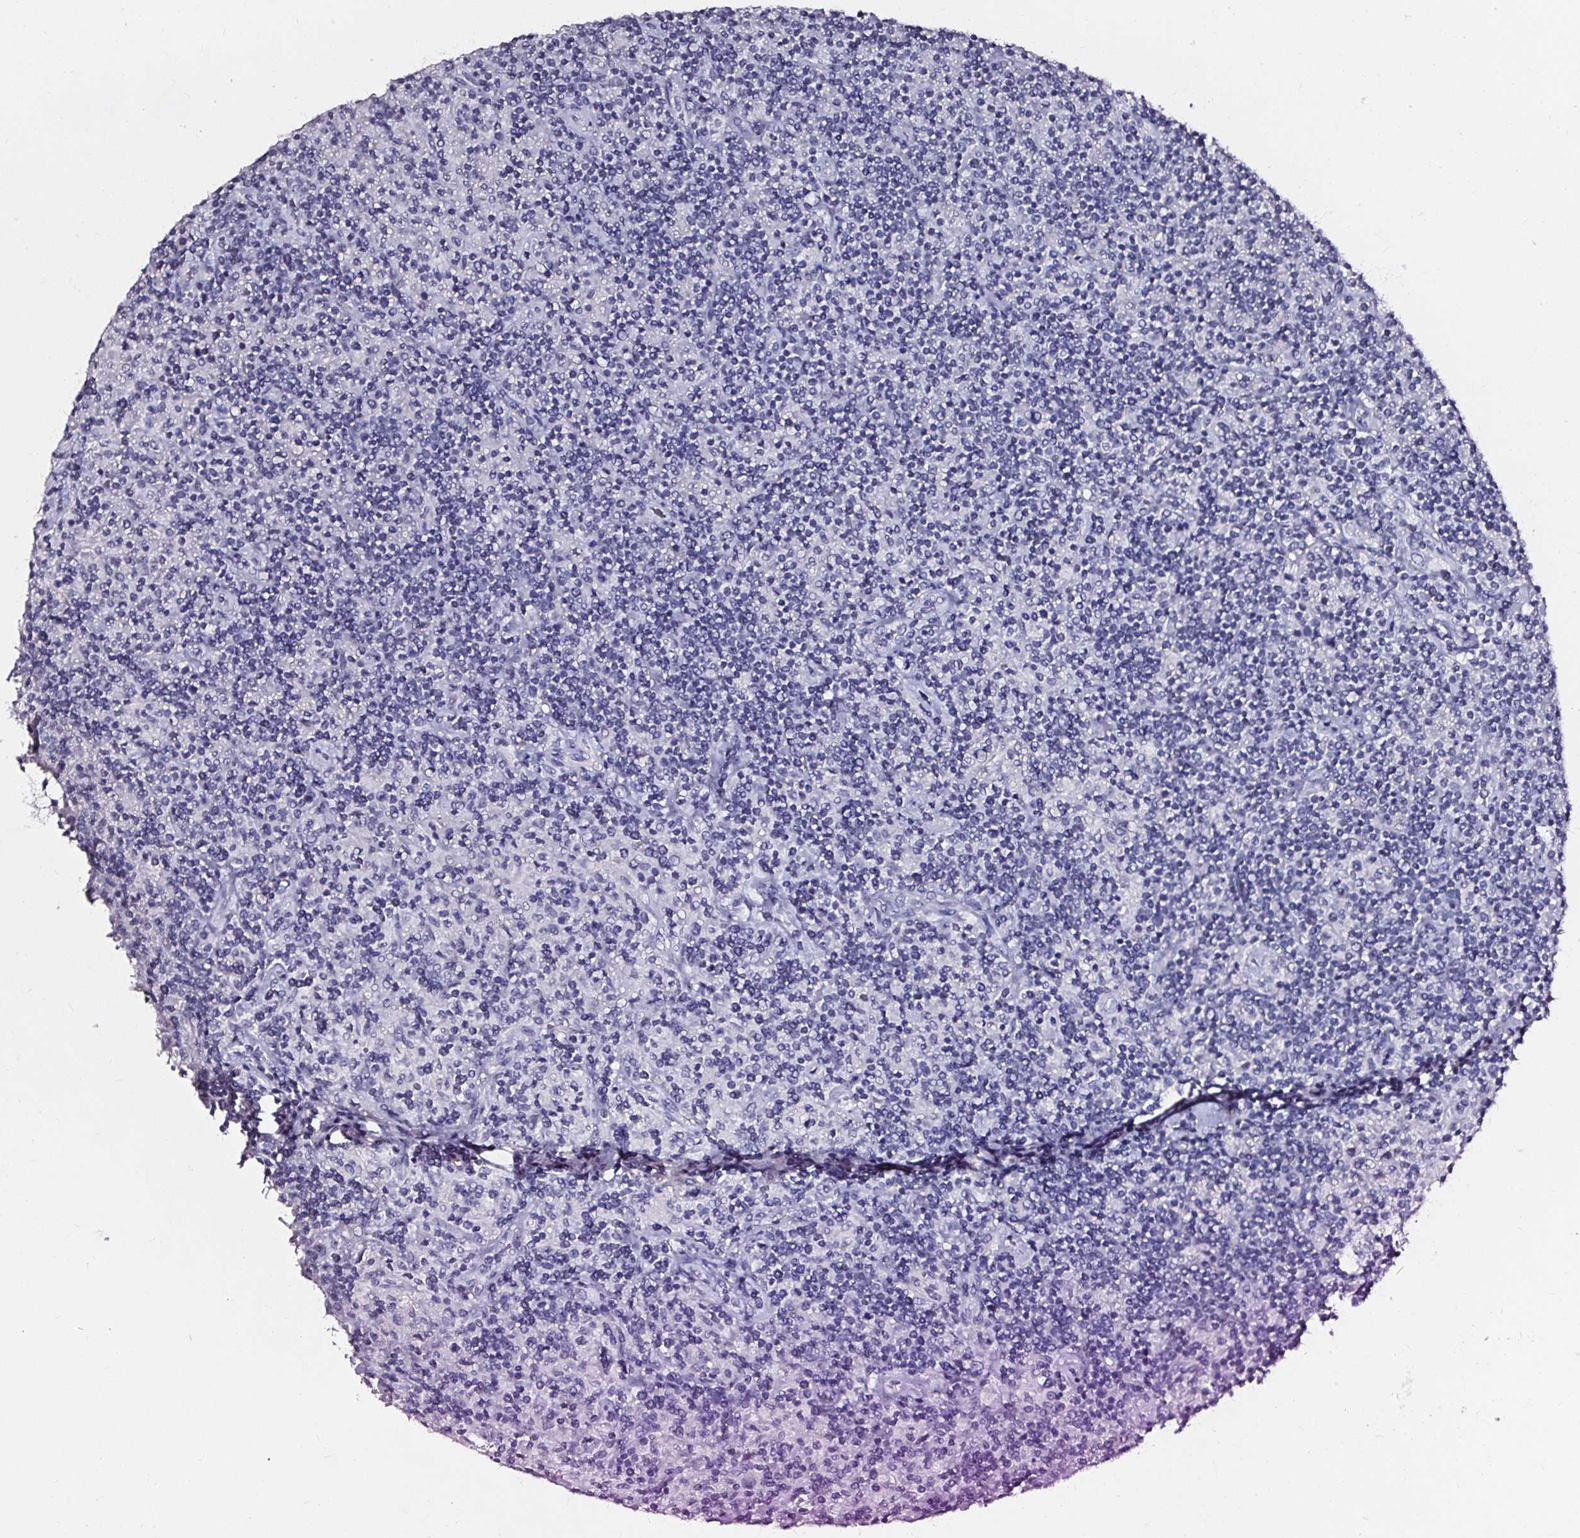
{"staining": {"intensity": "negative", "quantity": "none", "location": "none"}, "tissue": "lymphoma", "cell_type": "Tumor cells", "image_type": "cancer", "snomed": [{"axis": "morphology", "description": "Hodgkin's disease, NOS"}, {"axis": "topography", "description": "Lymph node"}], "caption": "This is an IHC photomicrograph of lymphoma. There is no staining in tumor cells.", "gene": "DEFA5", "patient": {"sex": "male", "age": 70}}